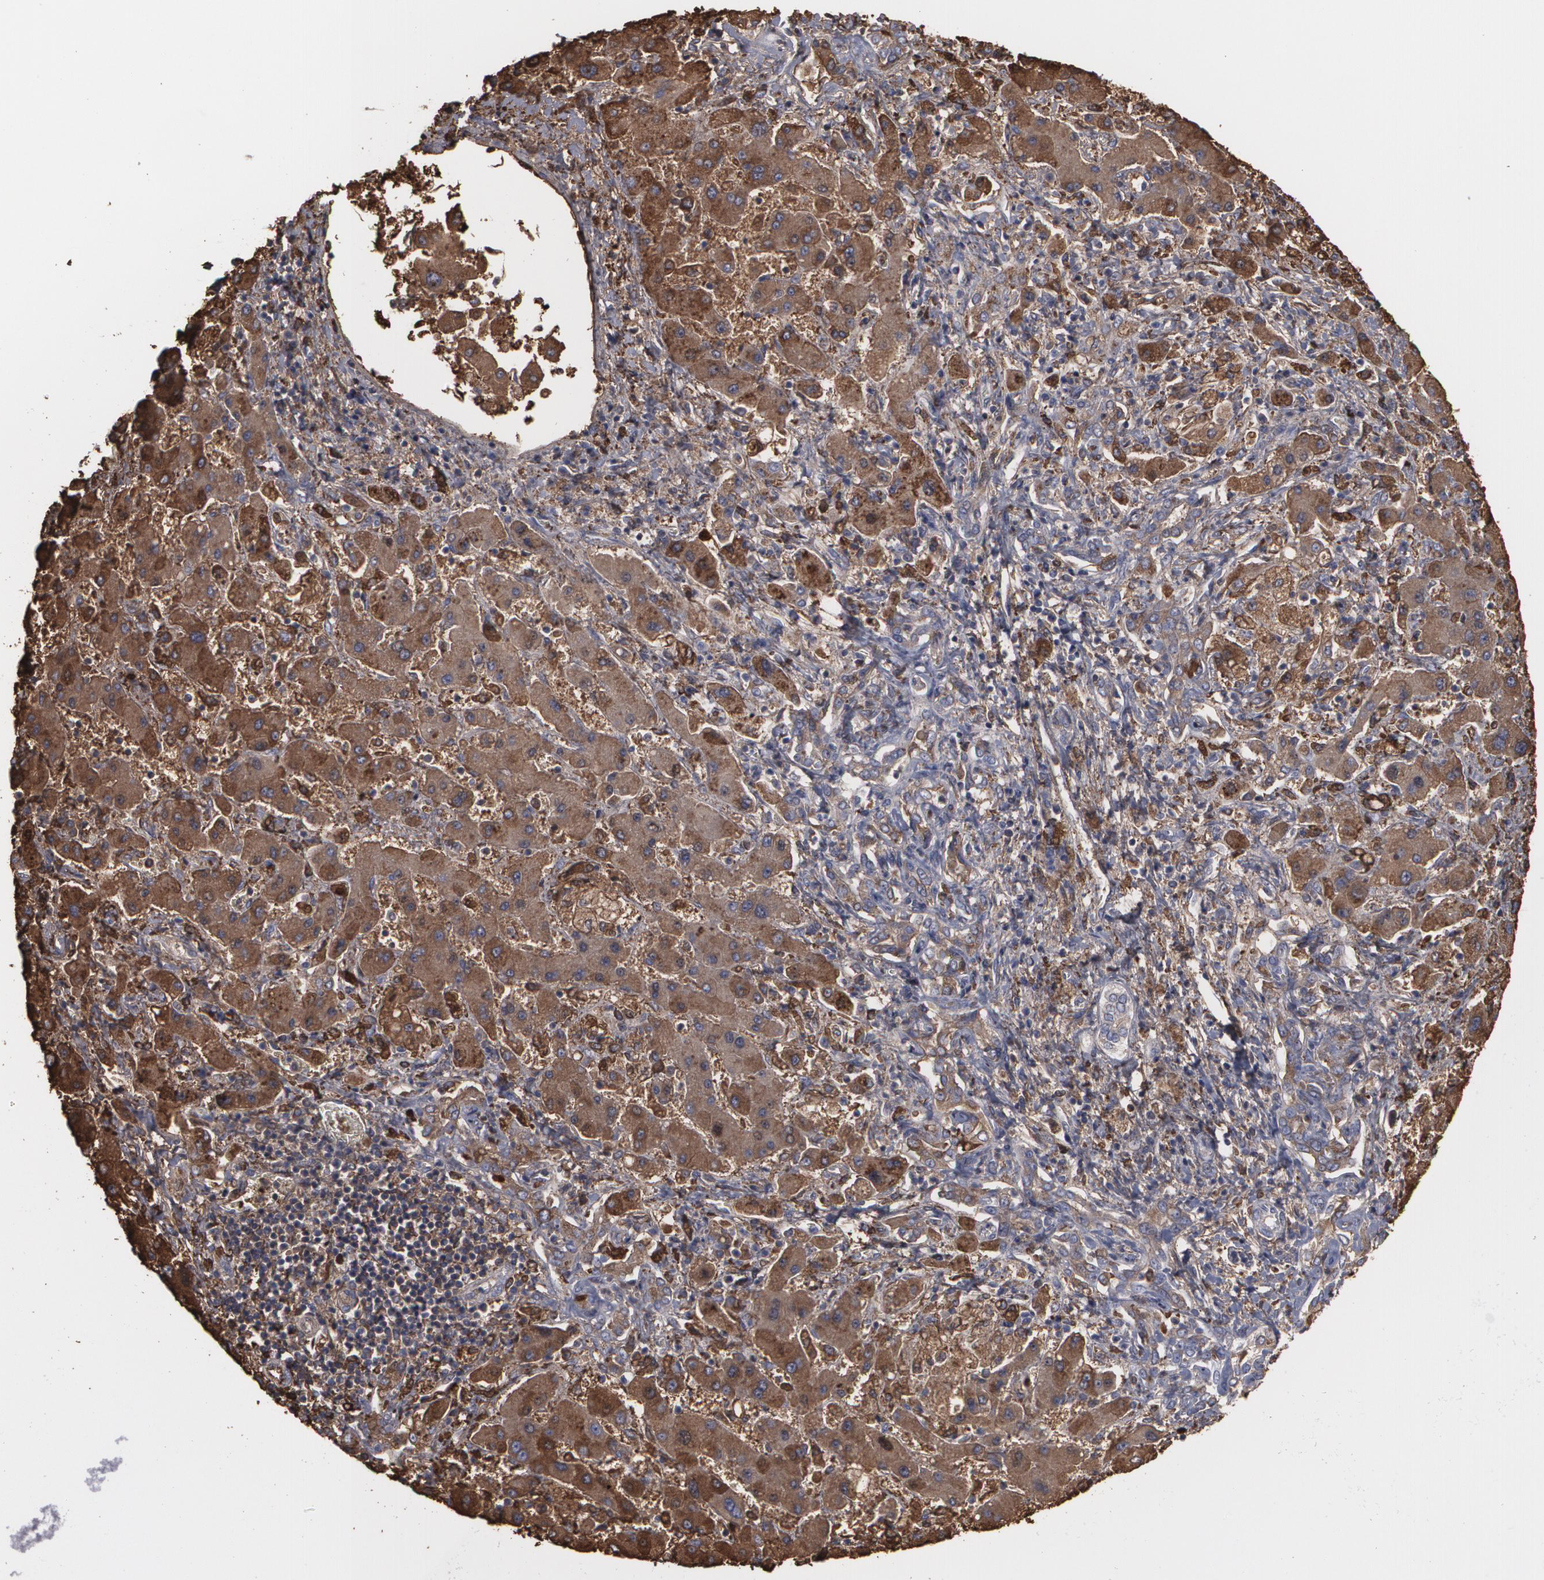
{"staining": {"intensity": "strong", "quantity": ">75%", "location": "cytoplasmic/membranous"}, "tissue": "liver cancer", "cell_type": "Tumor cells", "image_type": "cancer", "snomed": [{"axis": "morphology", "description": "Cholangiocarcinoma"}, {"axis": "topography", "description": "Liver"}], "caption": "Protein staining displays strong cytoplasmic/membranous staining in approximately >75% of tumor cells in cholangiocarcinoma (liver). The protein is shown in brown color, while the nuclei are stained blue.", "gene": "ODC1", "patient": {"sex": "male", "age": 50}}